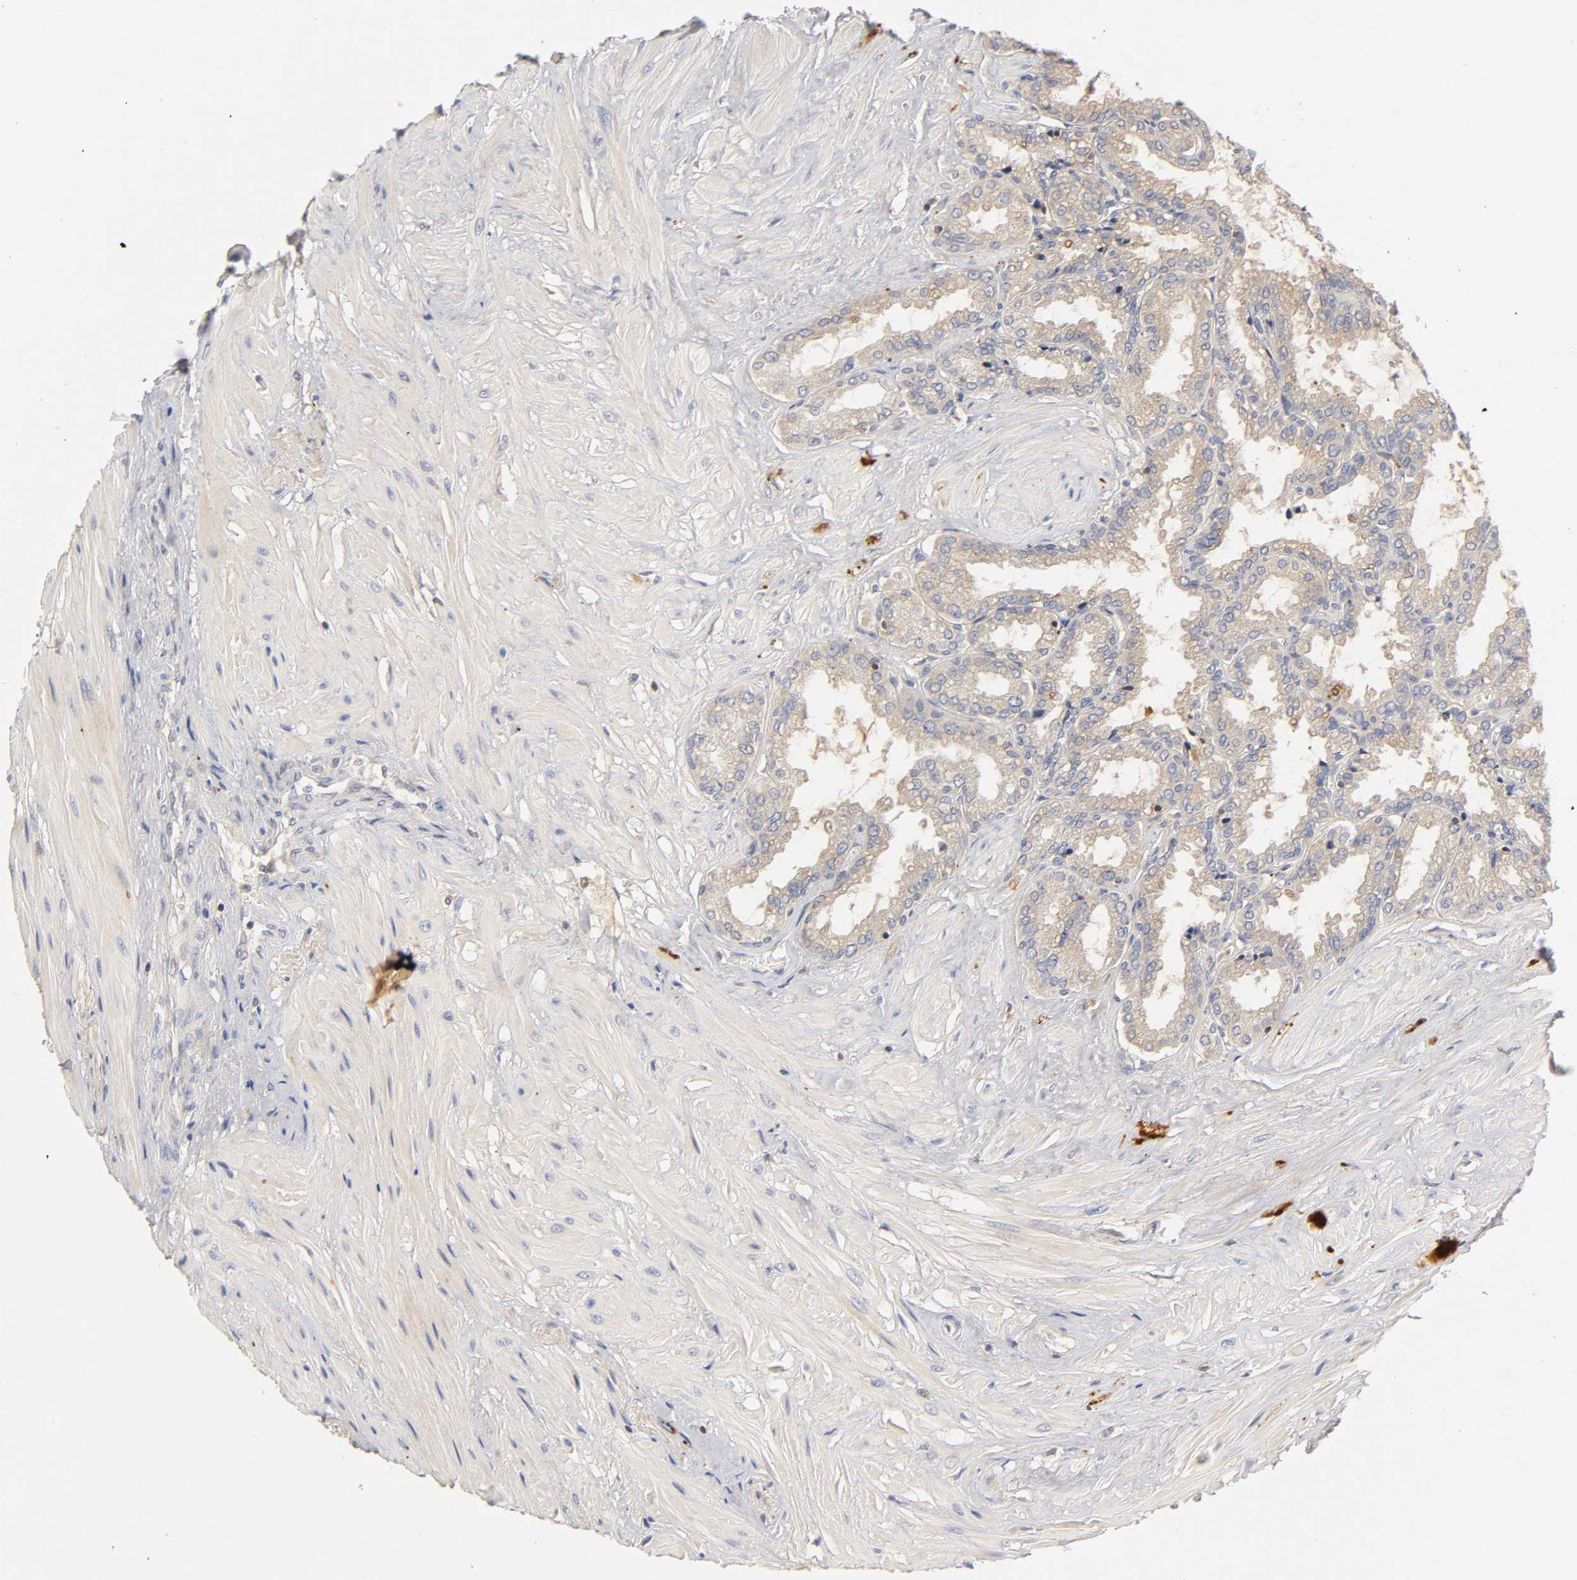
{"staining": {"intensity": "weak", "quantity": ">75%", "location": "cytoplasmic/membranous"}, "tissue": "seminal vesicle", "cell_type": "Glandular cells", "image_type": "normal", "snomed": [{"axis": "morphology", "description": "Normal tissue, NOS"}, {"axis": "topography", "description": "Seminal veicle"}], "caption": "Protein staining of benign seminal vesicle exhibits weak cytoplasmic/membranous staining in about >75% of glandular cells. (brown staining indicates protein expression, while blue staining denotes nuclei).", "gene": "RHOA", "patient": {"sex": "male", "age": 46}}